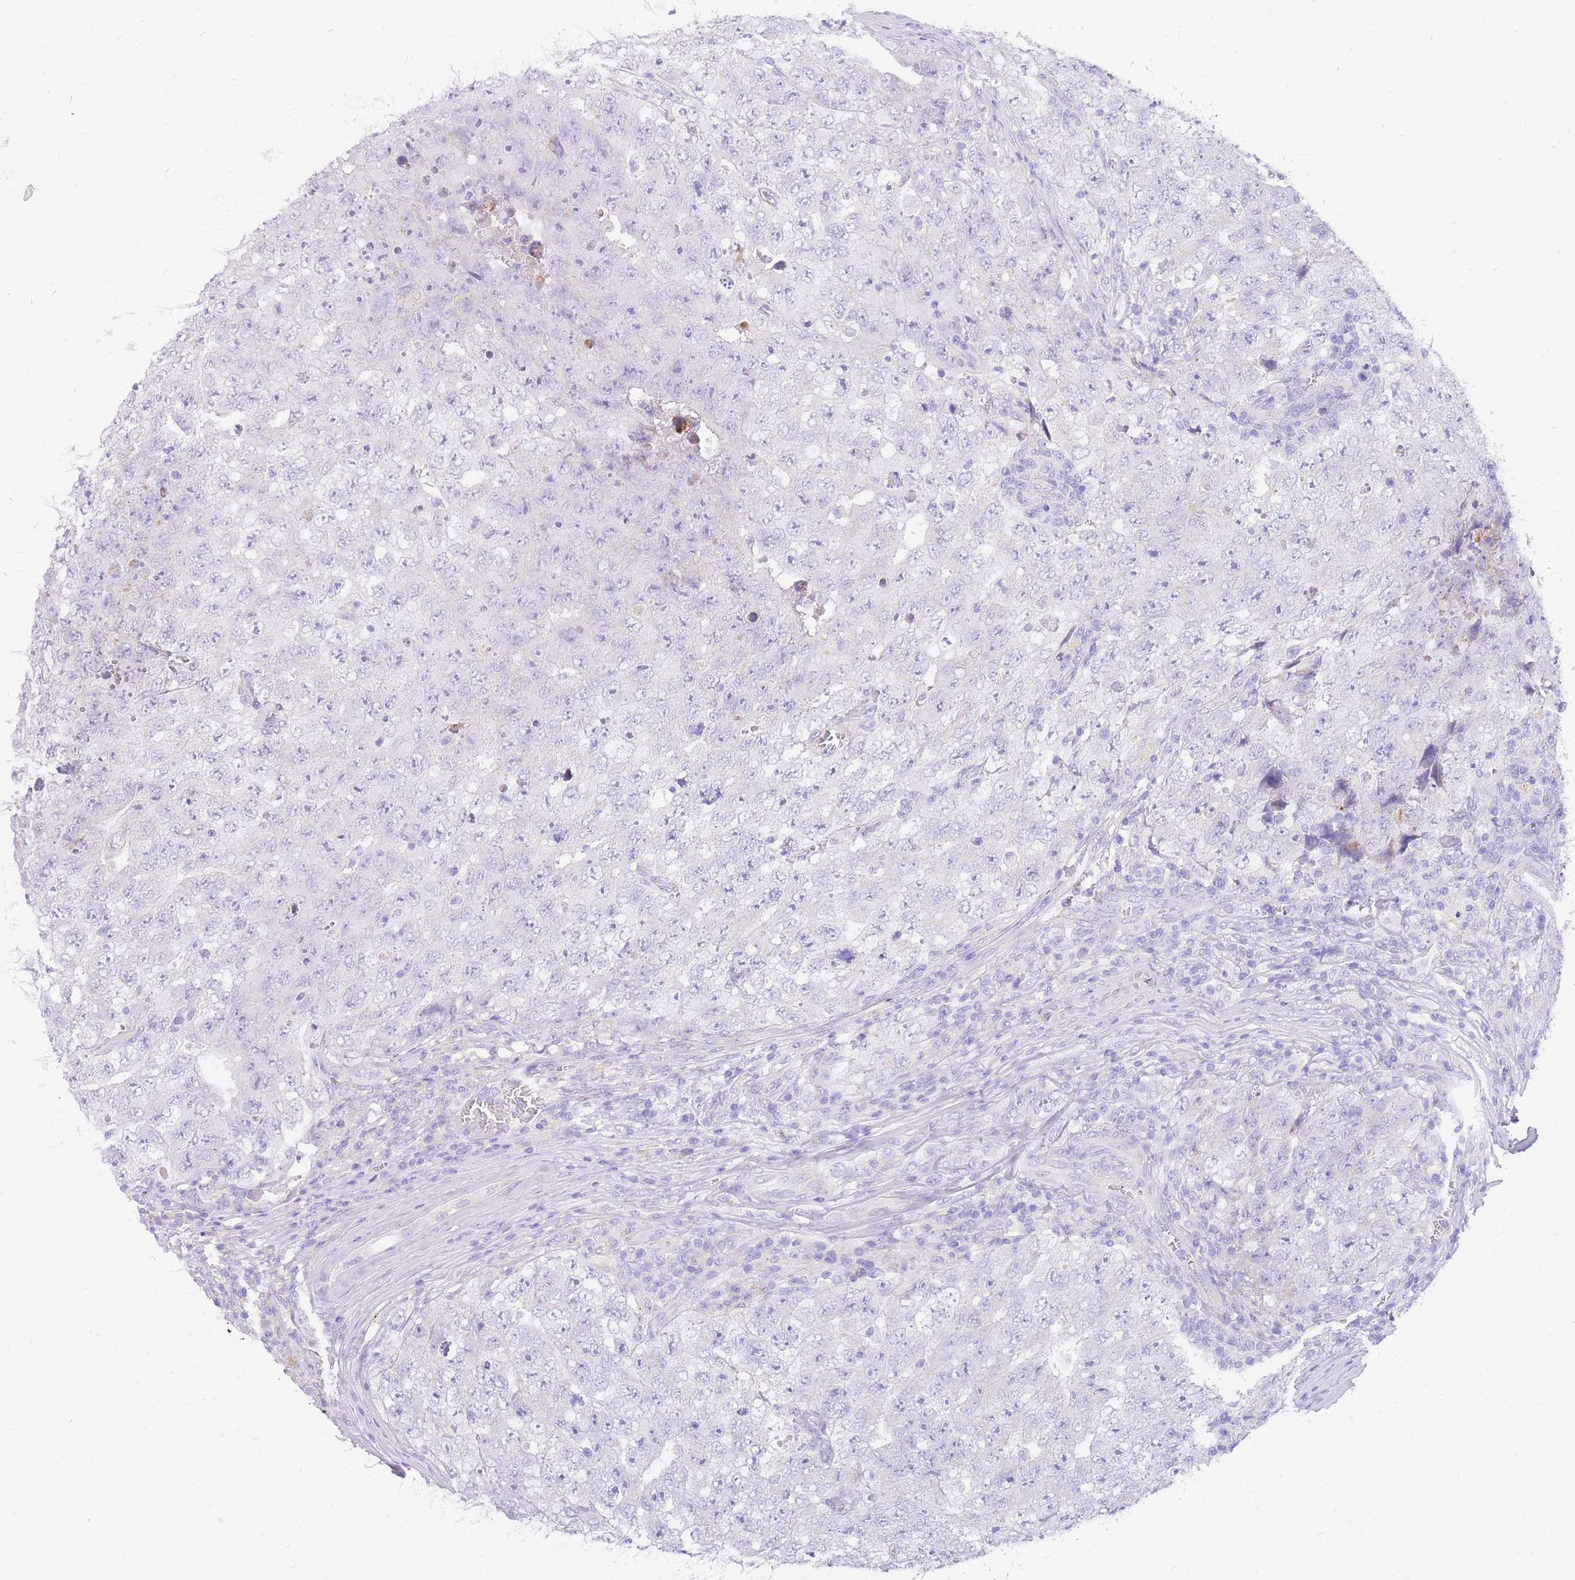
{"staining": {"intensity": "negative", "quantity": "none", "location": "none"}, "tissue": "testis cancer", "cell_type": "Tumor cells", "image_type": "cancer", "snomed": [{"axis": "morphology", "description": "Carcinoma, Embryonal, NOS"}, {"axis": "topography", "description": "Testis"}], "caption": "Embryonal carcinoma (testis) was stained to show a protein in brown. There is no significant staining in tumor cells.", "gene": "UPK1A", "patient": {"sex": "male", "age": 17}}